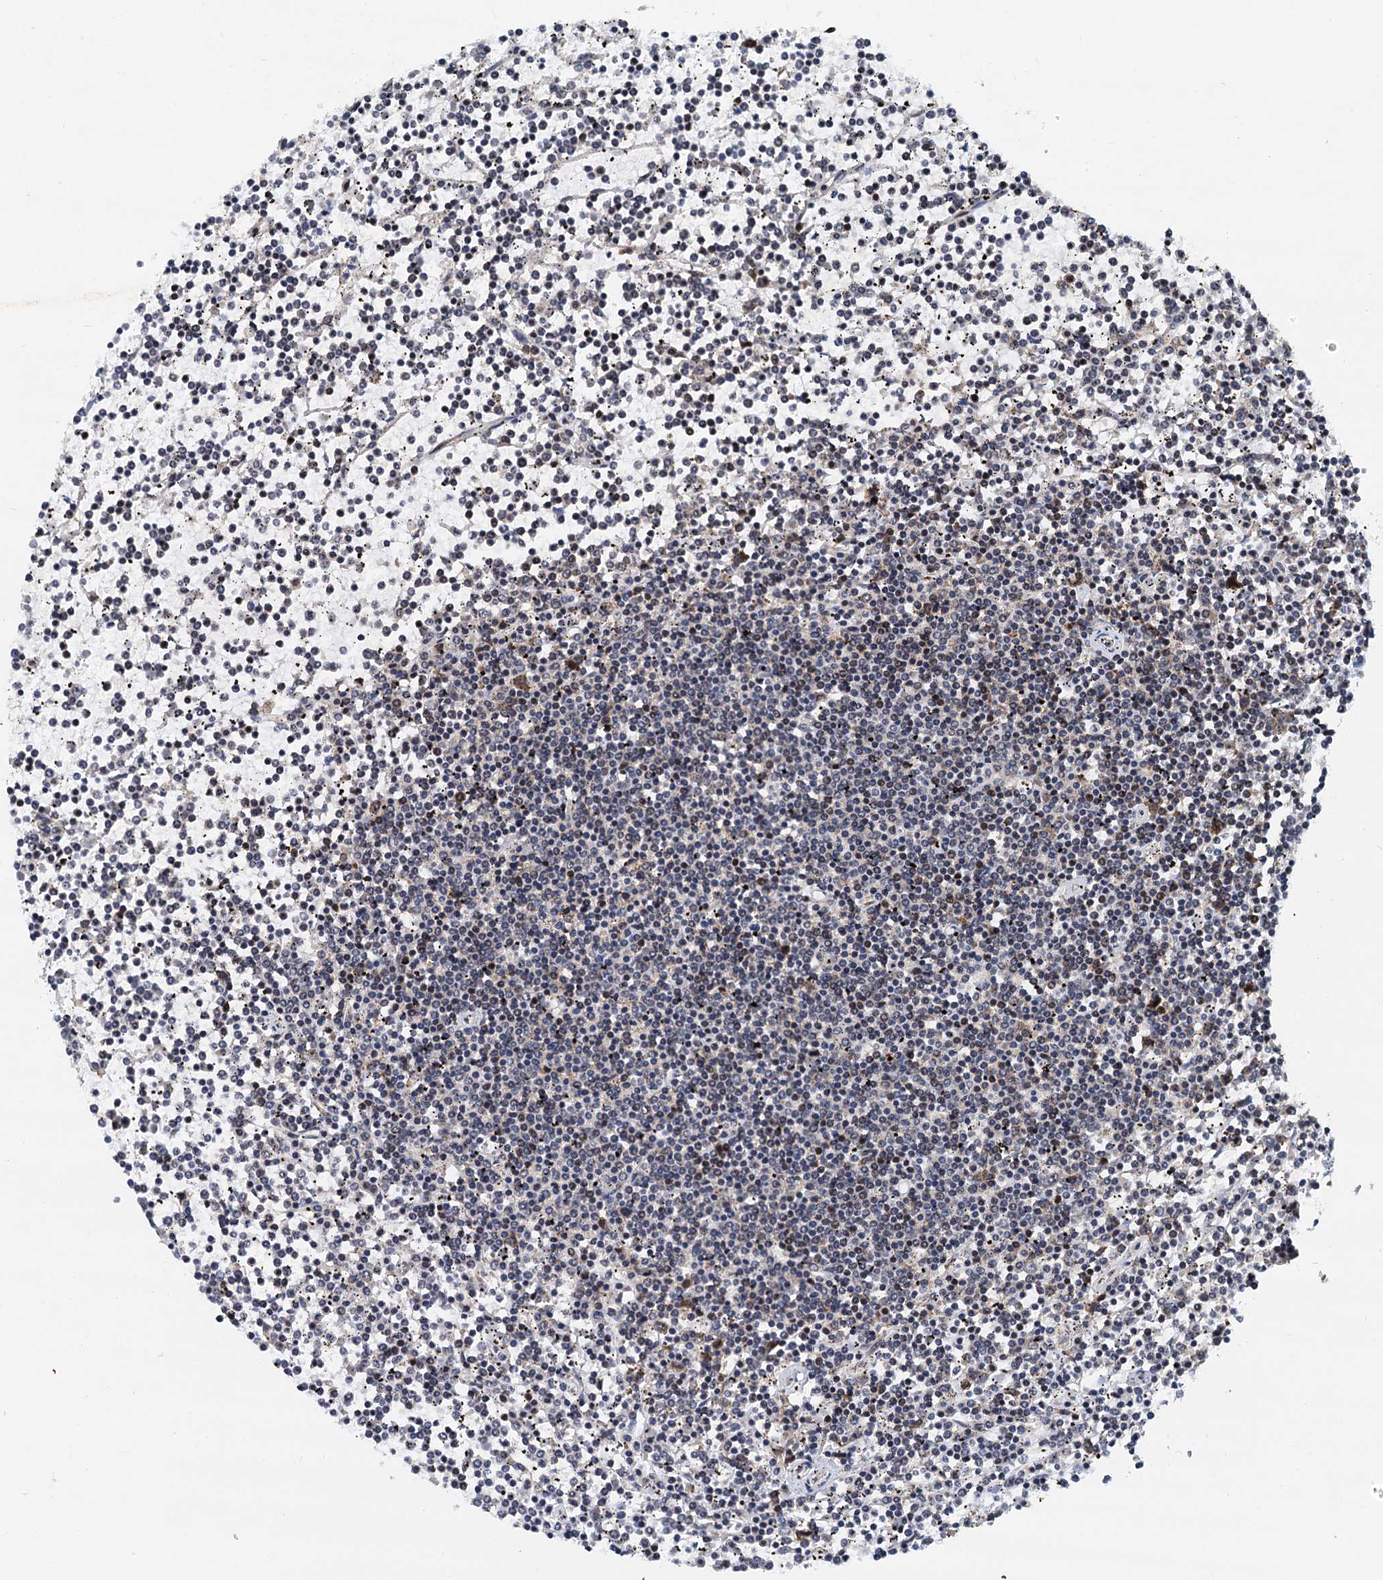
{"staining": {"intensity": "negative", "quantity": "none", "location": "none"}, "tissue": "lymphoma", "cell_type": "Tumor cells", "image_type": "cancer", "snomed": [{"axis": "morphology", "description": "Malignant lymphoma, non-Hodgkin's type, Low grade"}, {"axis": "topography", "description": "Spleen"}], "caption": "Immunohistochemical staining of low-grade malignant lymphoma, non-Hodgkin's type displays no significant staining in tumor cells.", "gene": "DNAJC21", "patient": {"sex": "female", "age": 19}}